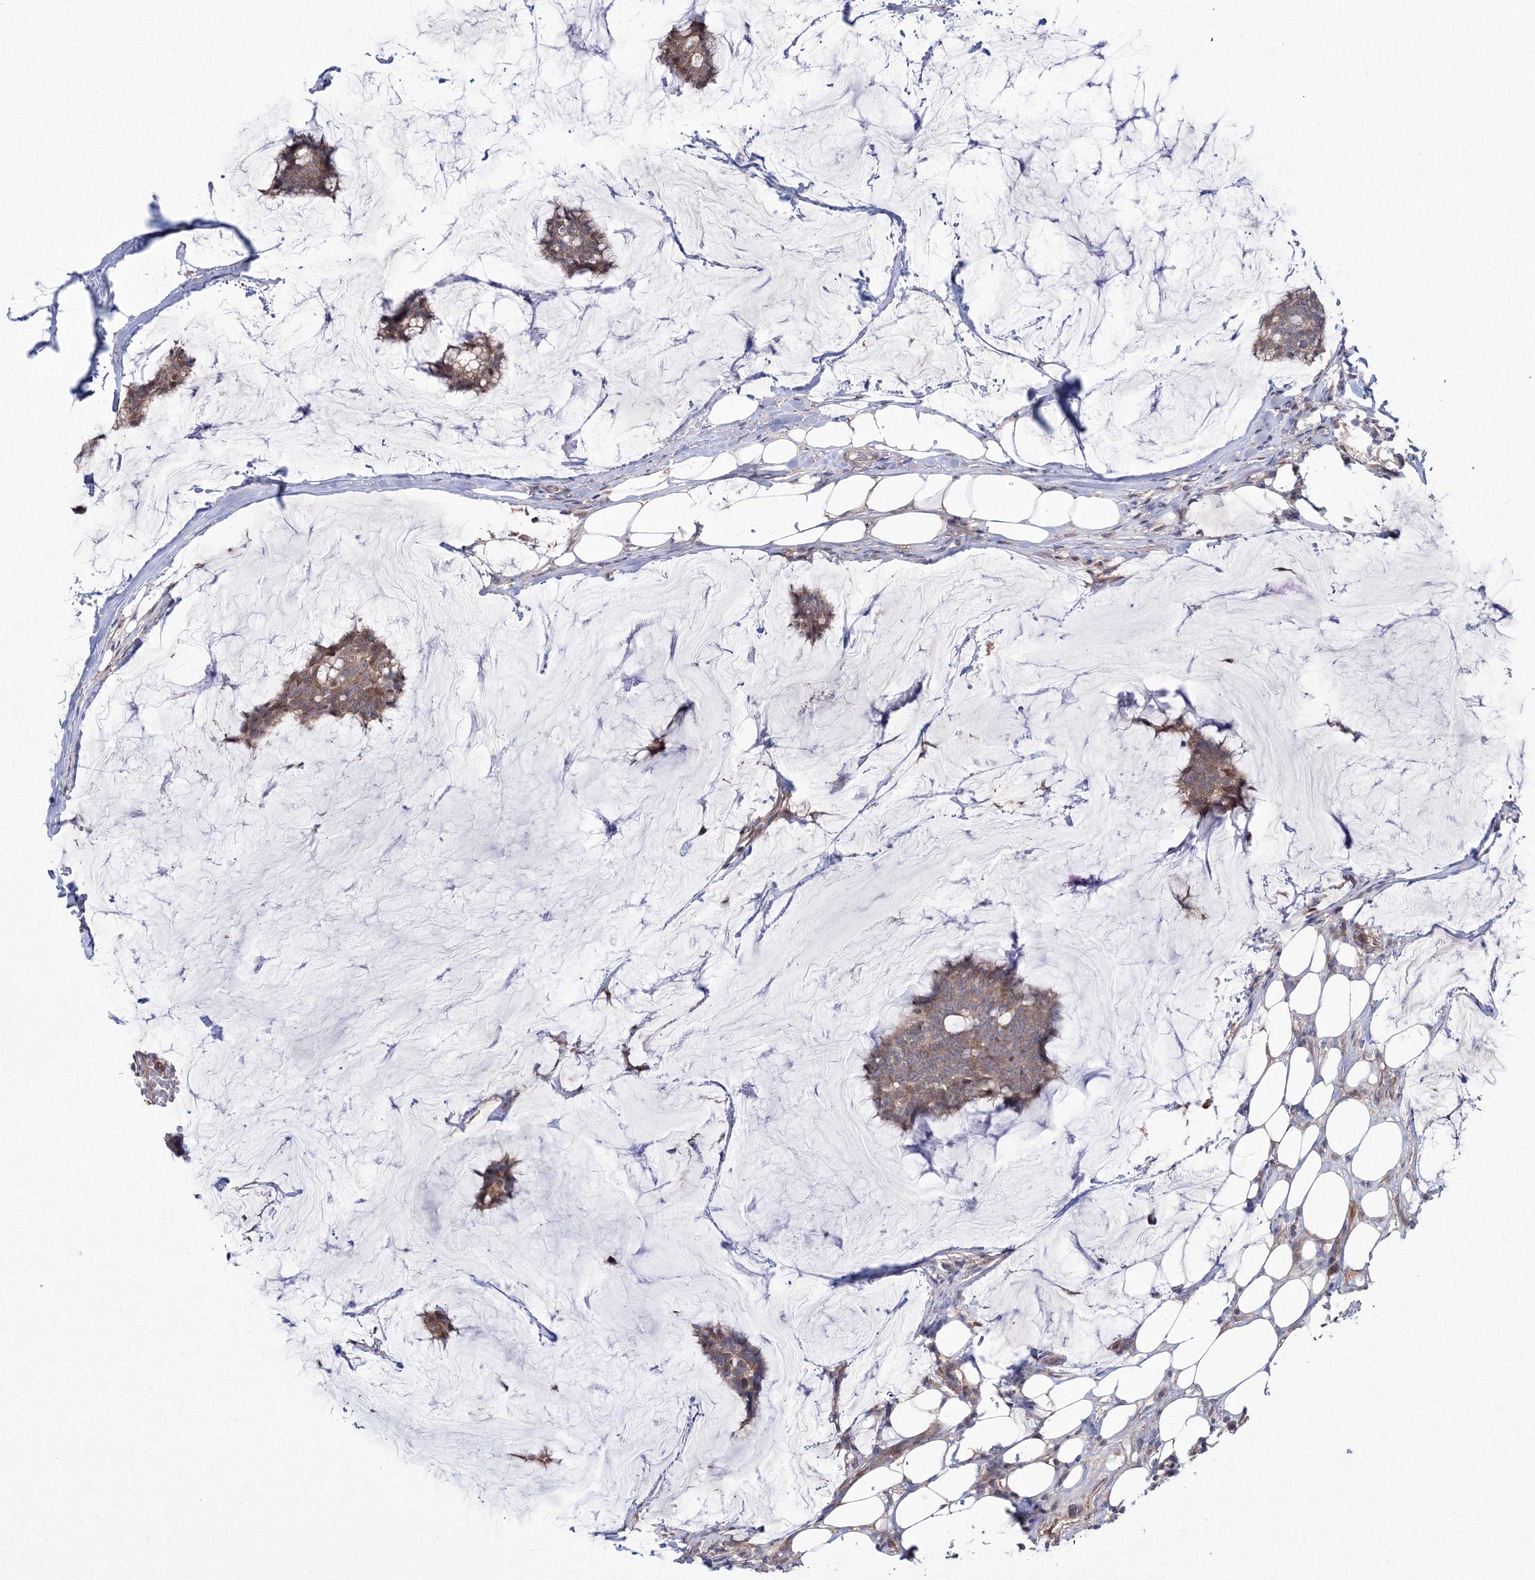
{"staining": {"intensity": "moderate", "quantity": ">75%", "location": "cytoplasmic/membranous"}, "tissue": "breast cancer", "cell_type": "Tumor cells", "image_type": "cancer", "snomed": [{"axis": "morphology", "description": "Duct carcinoma"}, {"axis": "topography", "description": "Breast"}], "caption": "The immunohistochemical stain highlights moderate cytoplasmic/membranous expression in tumor cells of breast cancer tissue.", "gene": "RANBP3L", "patient": {"sex": "female", "age": 93}}